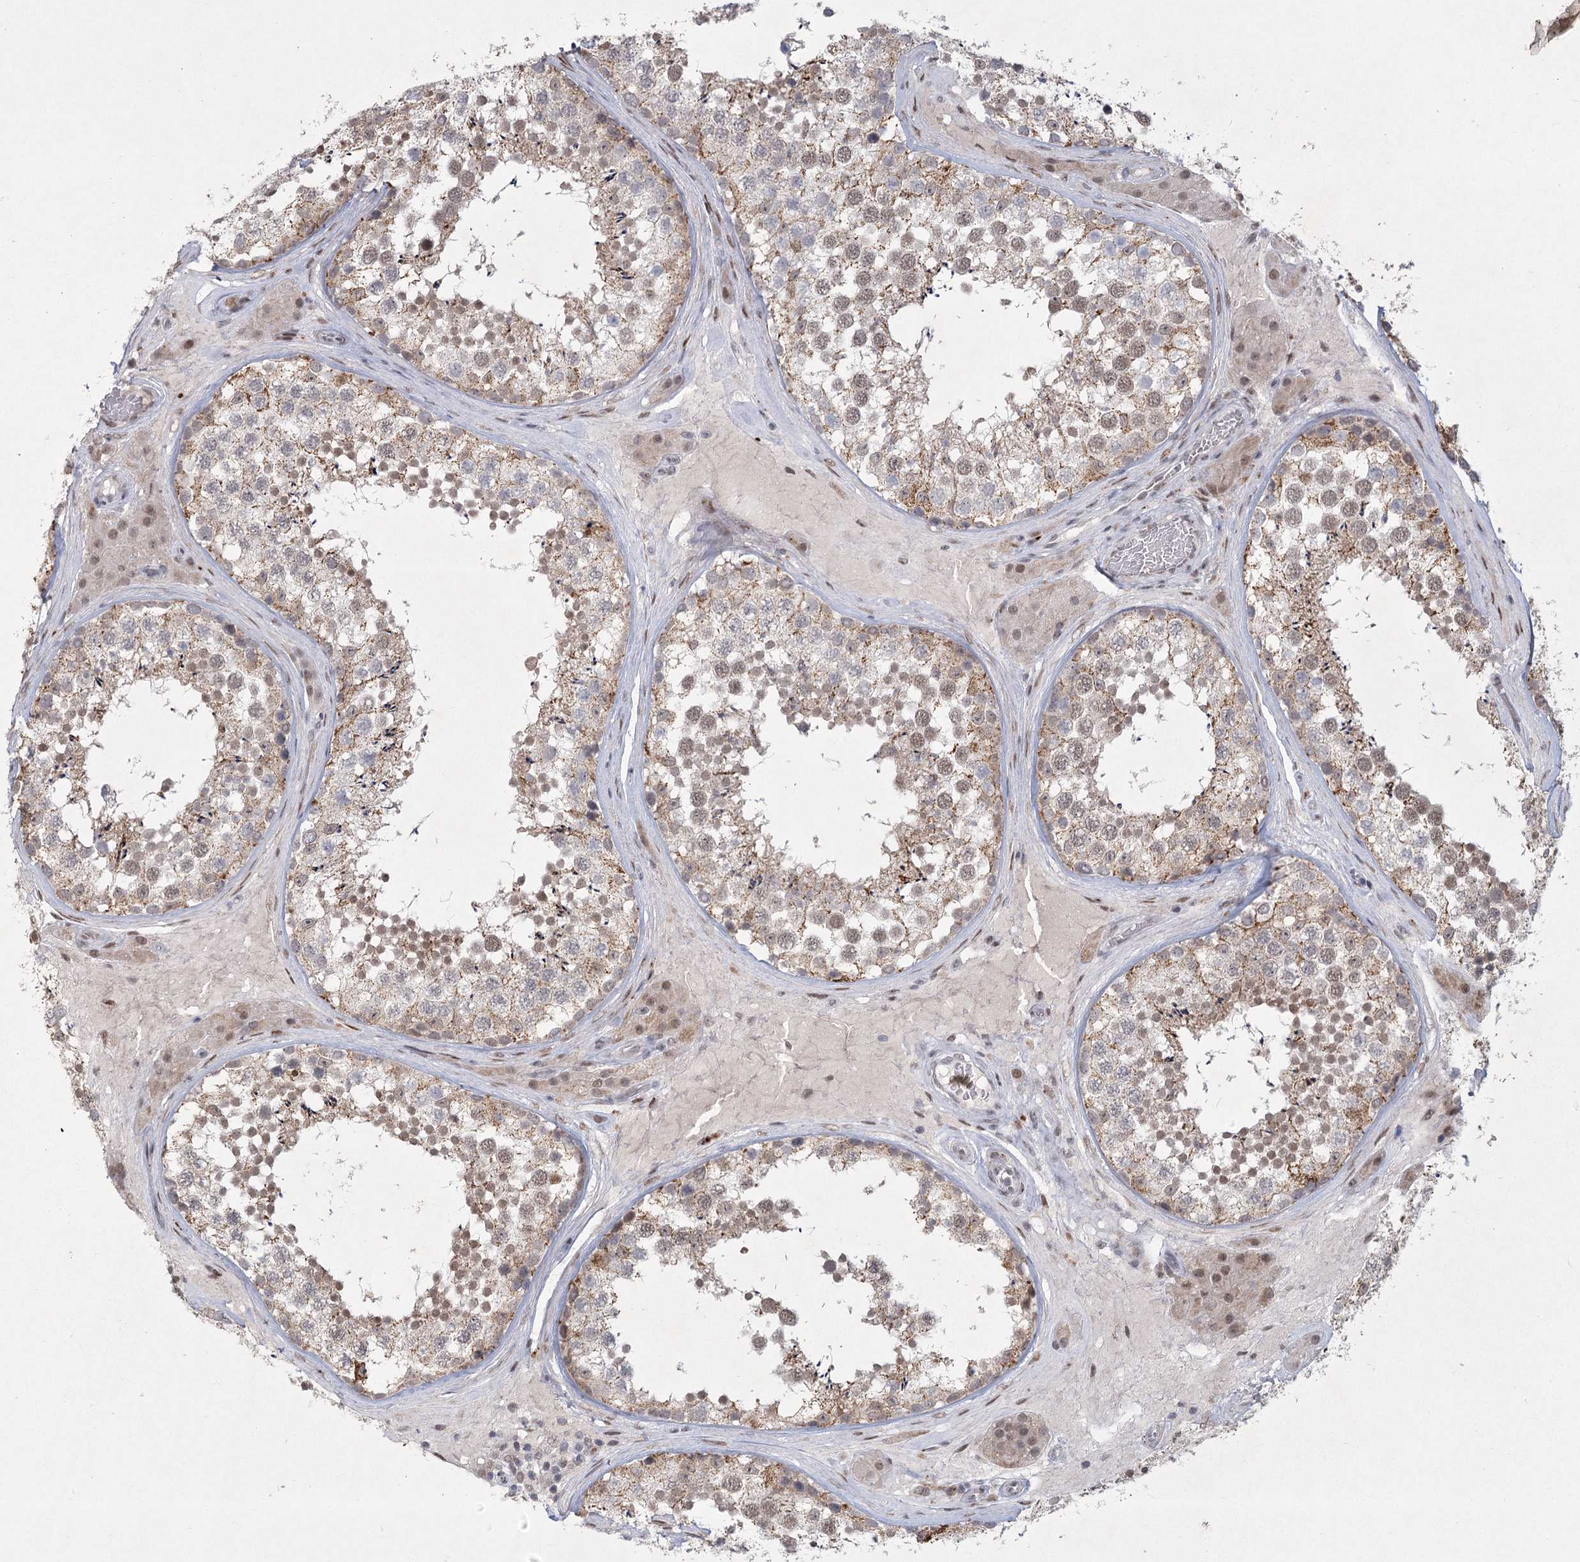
{"staining": {"intensity": "moderate", "quantity": ">75%", "location": "cytoplasmic/membranous,nuclear"}, "tissue": "testis", "cell_type": "Cells in seminiferous ducts", "image_type": "normal", "snomed": [{"axis": "morphology", "description": "Normal tissue, NOS"}, {"axis": "topography", "description": "Testis"}], "caption": "Testis was stained to show a protein in brown. There is medium levels of moderate cytoplasmic/membranous,nuclear positivity in about >75% of cells in seminiferous ducts.", "gene": "CIB4", "patient": {"sex": "male", "age": 46}}